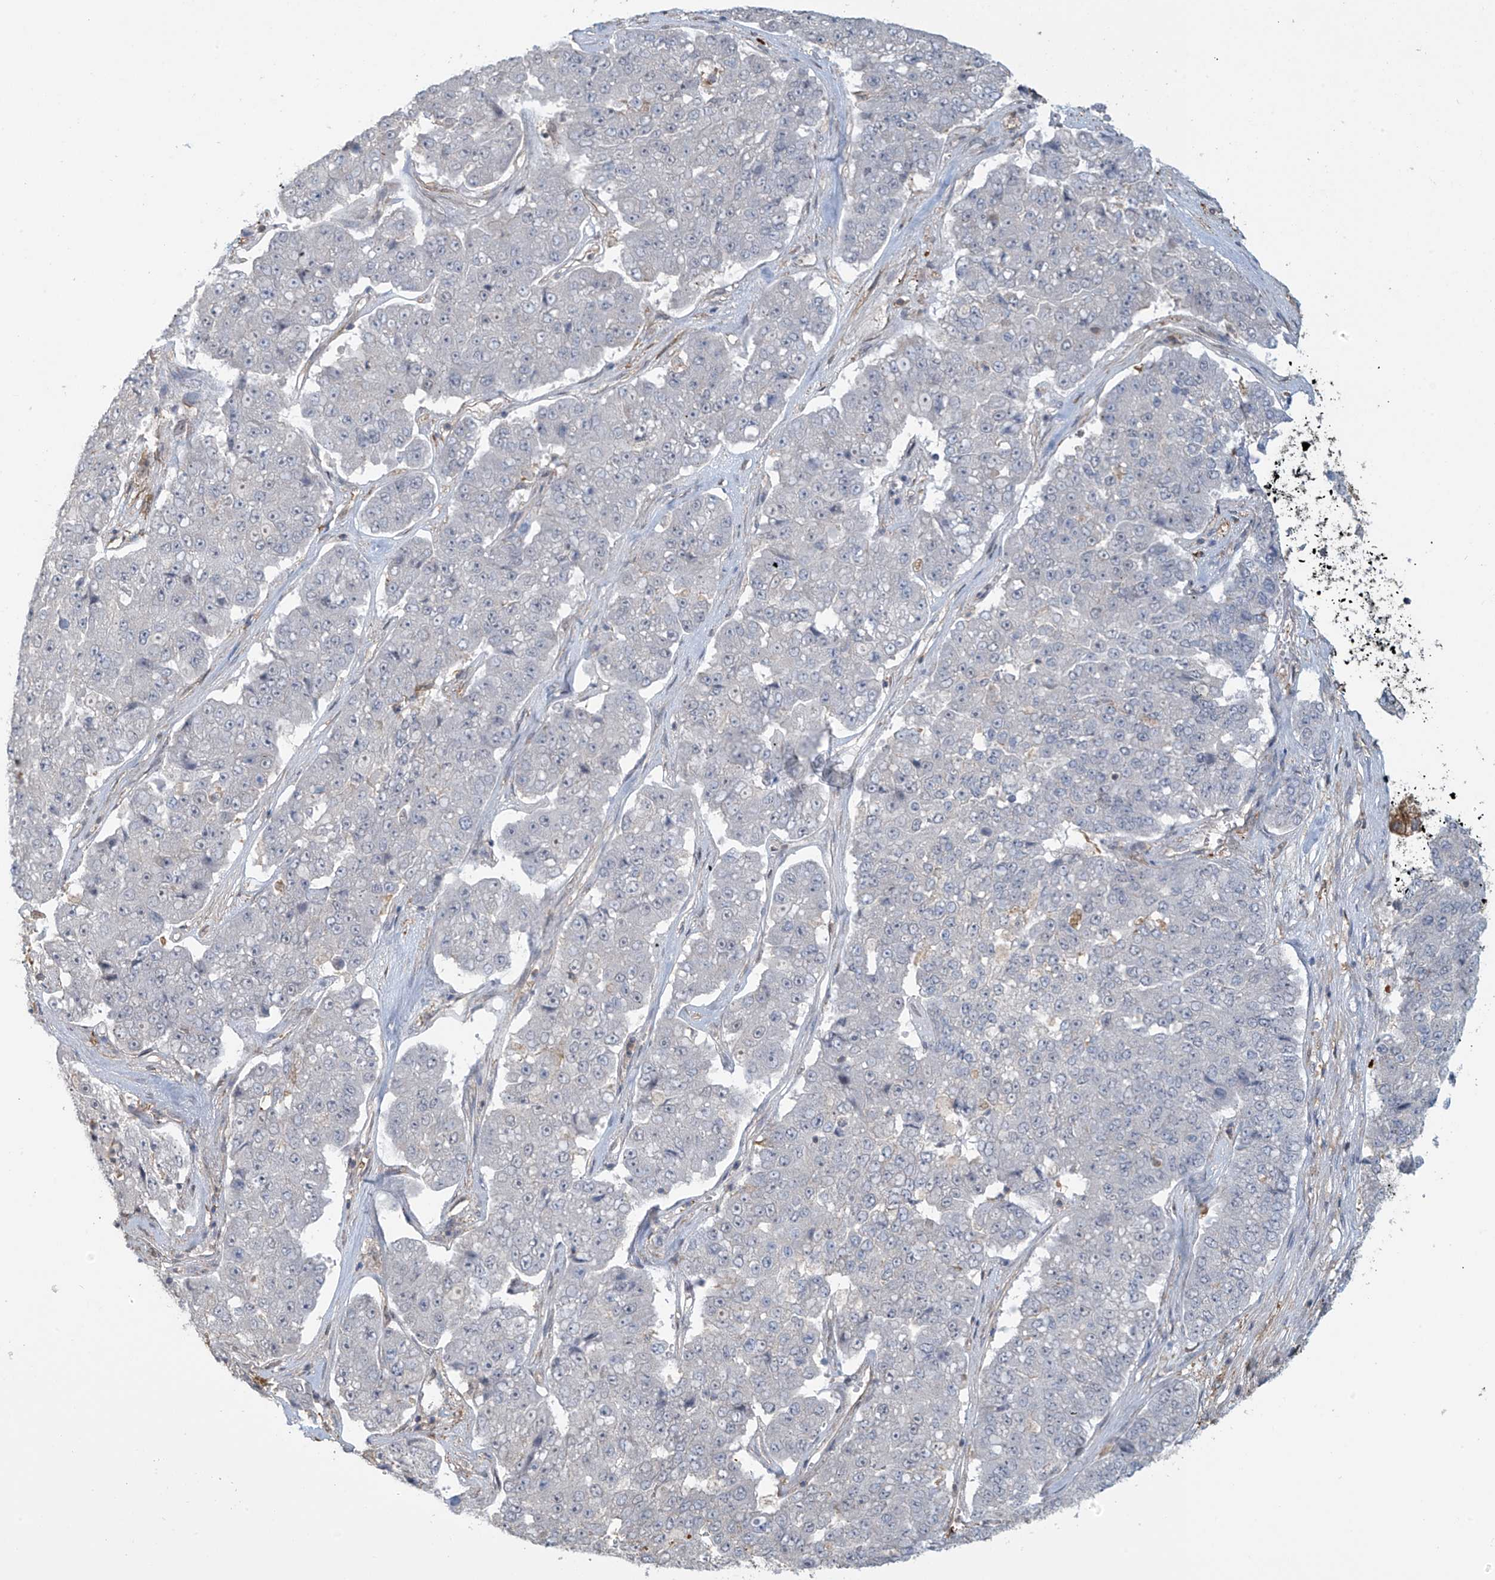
{"staining": {"intensity": "negative", "quantity": "none", "location": "none"}, "tissue": "pancreatic cancer", "cell_type": "Tumor cells", "image_type": "cancer", "snomed": [{"axis": "morphology", "description": "Adenocarcinoma, NOS"}, {"axis": "topography", "description": "Pancreas"}], "caption": "Immunohistochemistry photomicrograph of neoplastic tissue: human pancreatic cancer (adenocarcinoma) stained with DAB shows no significant protein expression in tumor cells.", "gene": "TAGAP", "patient": {"sex": "male", "age": 50}}